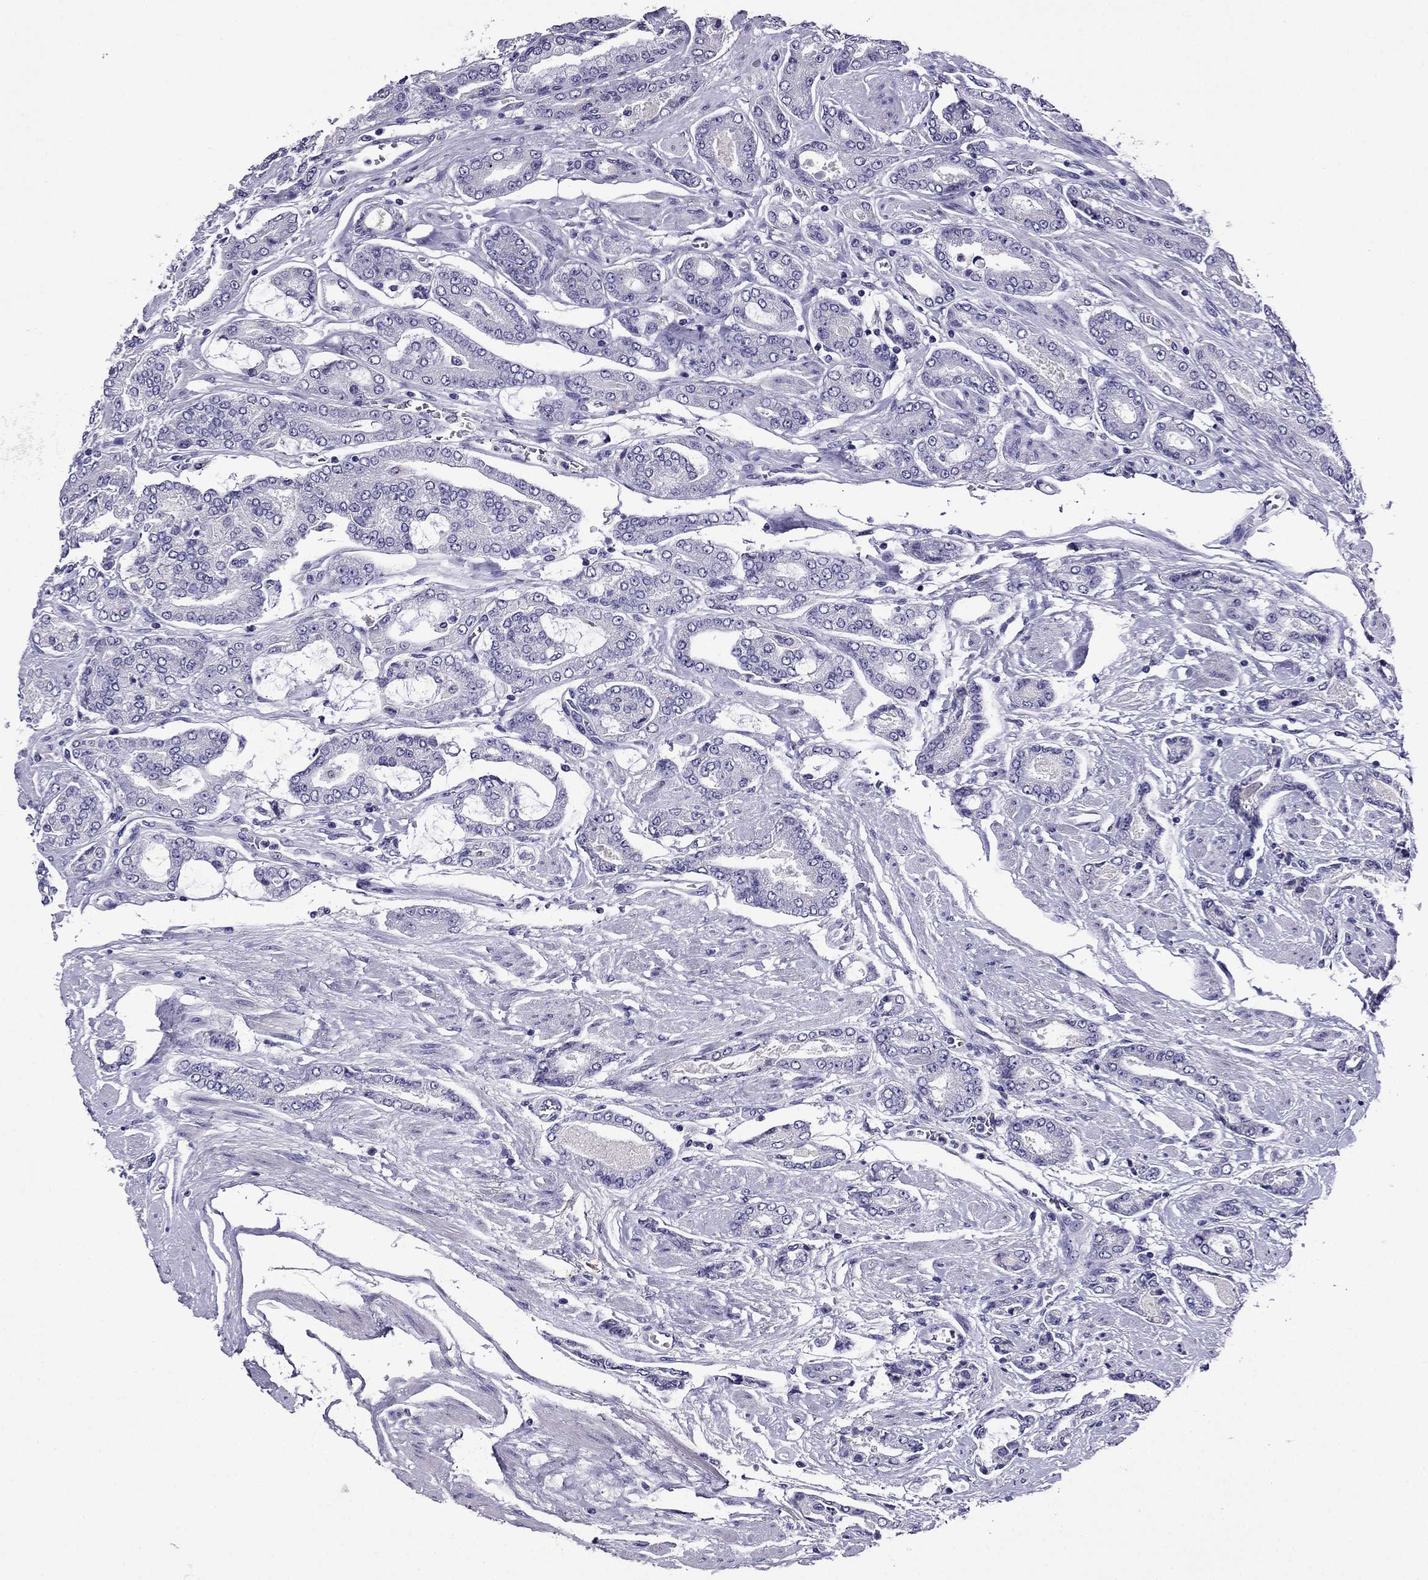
{"staining": {"intensity": "negative", "quantity": "none", "location": "none"}, "tissue": "prostate cancer", "cell_type": "Tumor cells", "image_type": "cancer", "snomed": [{"axis": "morphology", "description": "Adenocarcinoma, NOS"}, {"axis": "topography", "description": "Prostate"}], "caption": "Protein analysis of prostate cancer demonstrates no significant expression in tumor cells.", "gene": "SPTBN4", "patient": {"sex": "male", "age": 64}}